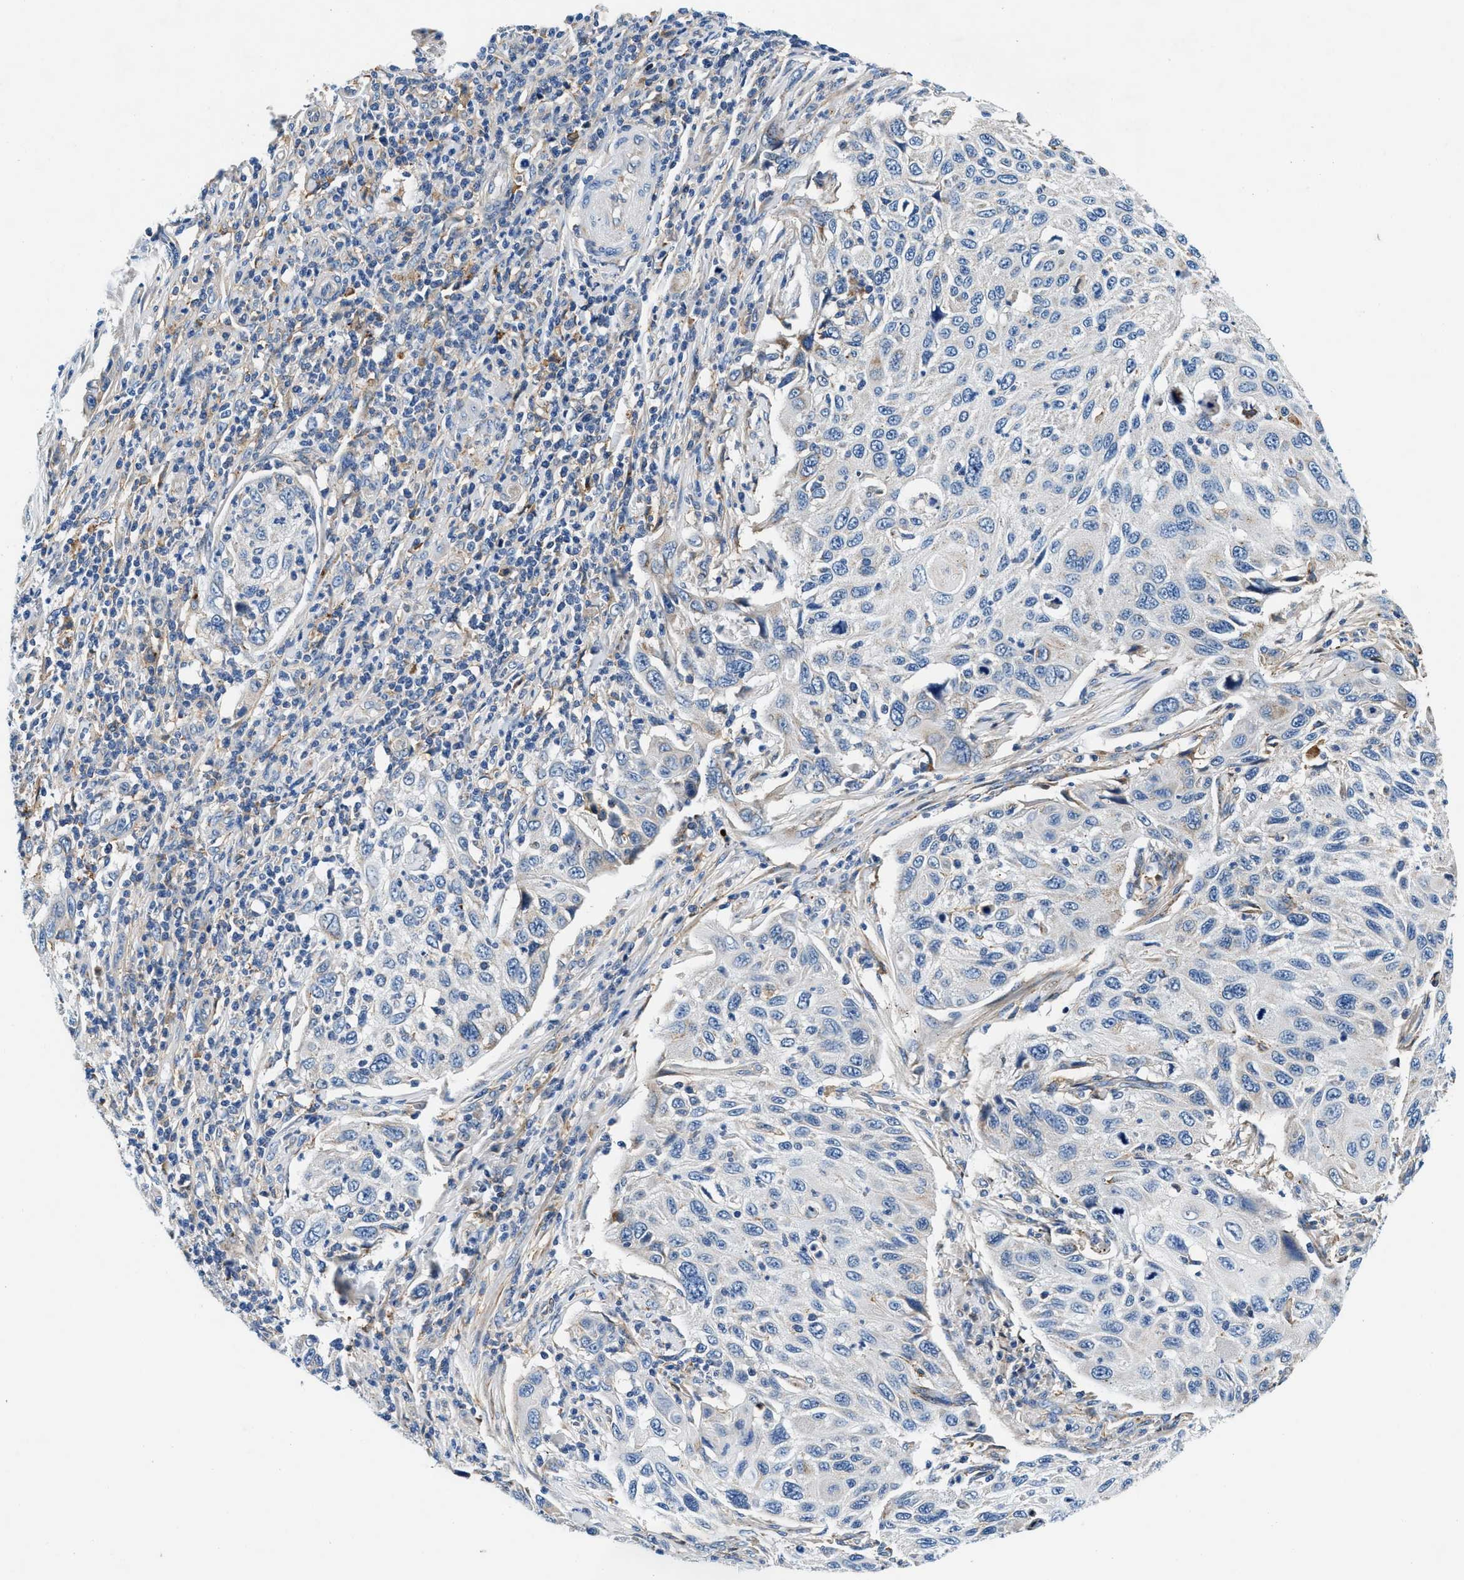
{"staining": {"intensity": "negative", "quantity": "none", "location": "none"}, "tissue": "cervical cancer", "cell_type": "Tumor cells", "image_type": "cancer", "snomed": [{"axis": "morphology", "description": "Squamous cell carcinoma, NOS"}, {"axis": "topography", "description": "Cervix"}], "caption": "High power microscopy micrograph of an IHC micrograph of squamous cell carcinoma (cervical), revealing no significant staining in tumor cells.", "gene": "SLFN11", "patient": {"sex": "female", "age": 70}}